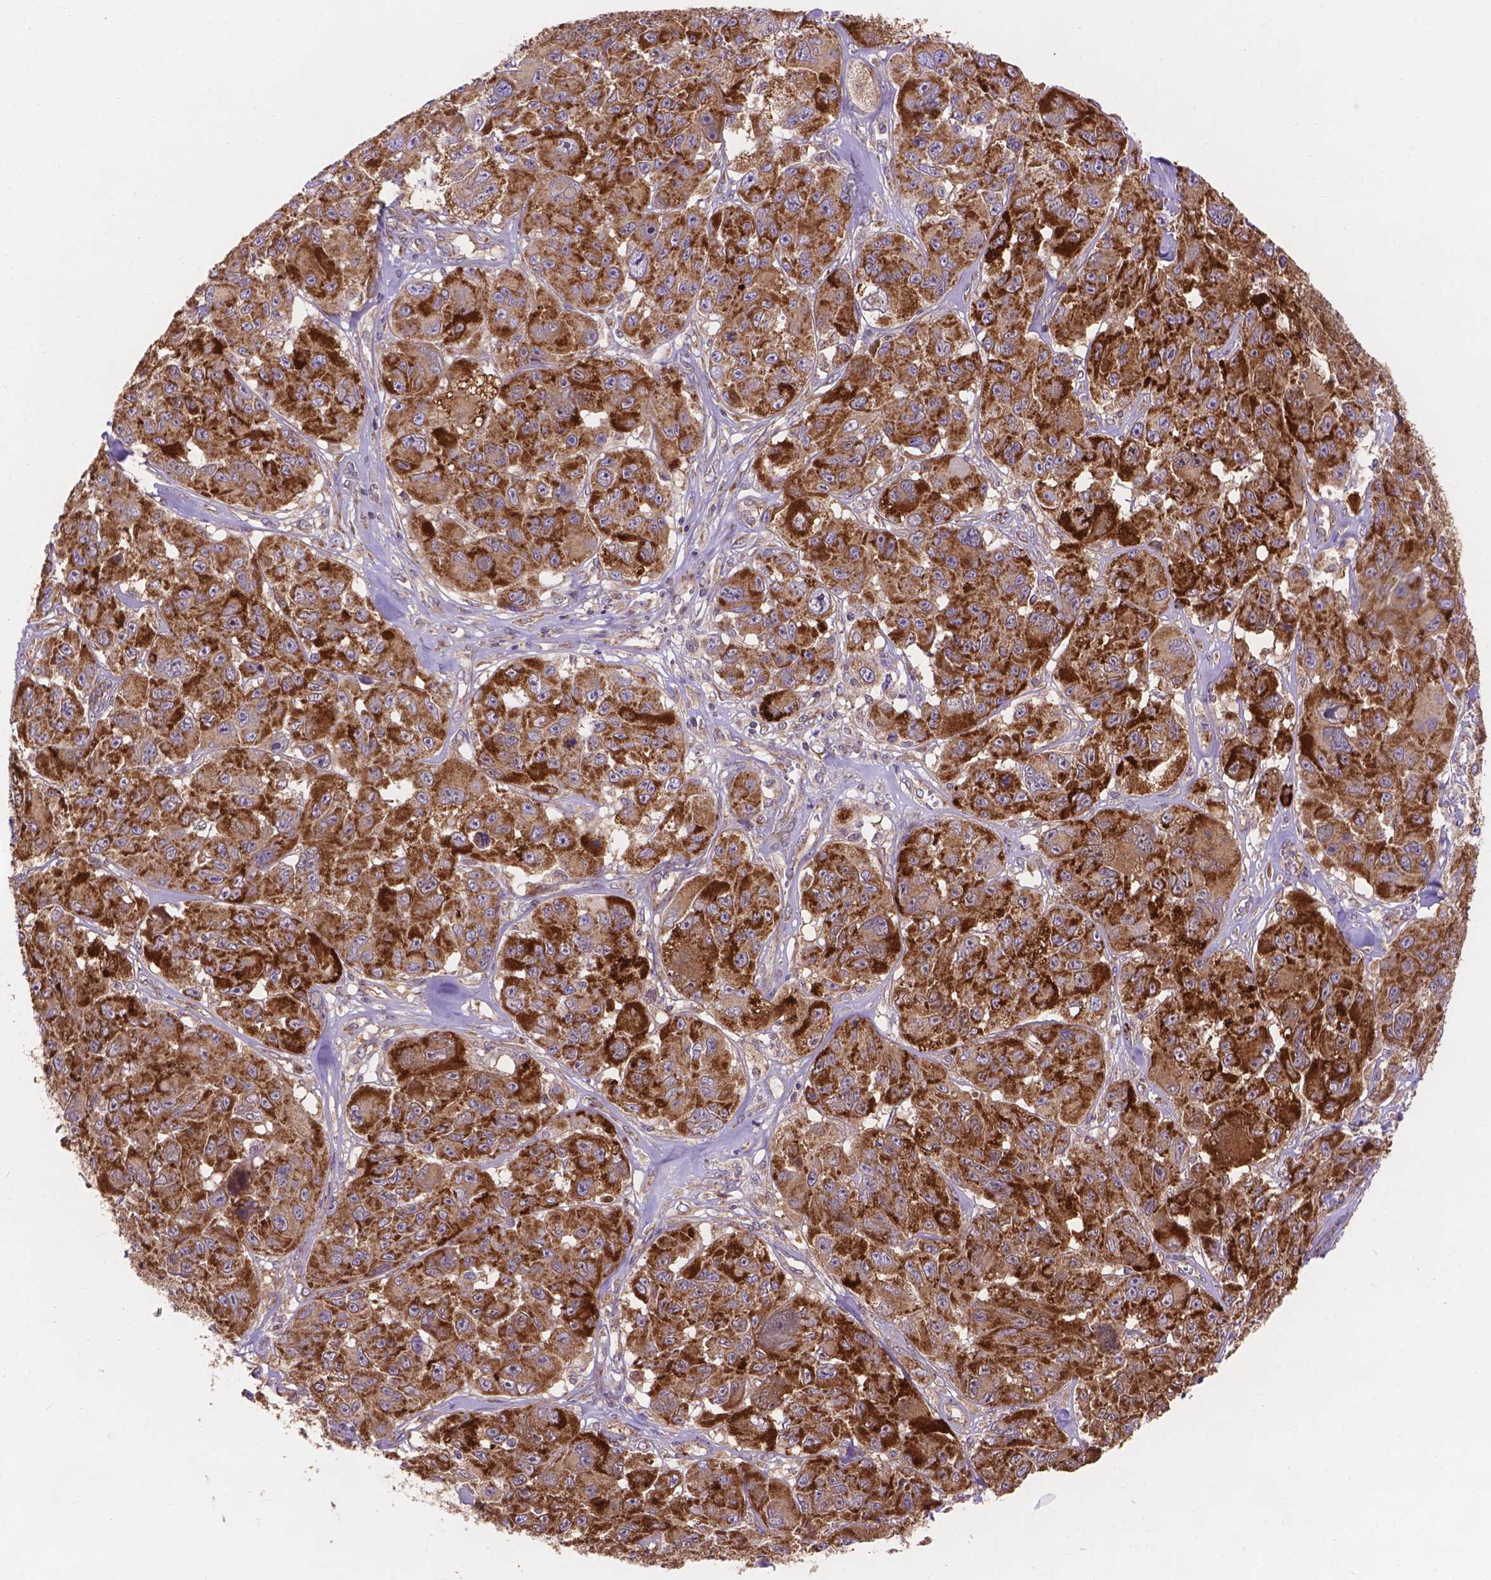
{"staining": {"intensity": "strong", "quantity": ">75%", "location": "cytoplasmic/membranous"}, "tissue": "melanoma", "cell_type": "Tumor cells", "image_type": "cancer", "snomed": [{"axis": "morphology", "description": "Malignant melanoma, NOS"}, {"axis": "topography", "description": "Skin"}], "caption": "An IHC histopathology image of neoplastic tissue is shown. Protein staining in brown labels strong cytoplasmic/membranous positivity in malignant melanoma within tumor cells. (brown staining indicates protein expression, while blue staining denotes nuclei).", "gene": "AK3", "patient": {"sex": "female", "age": 66}}